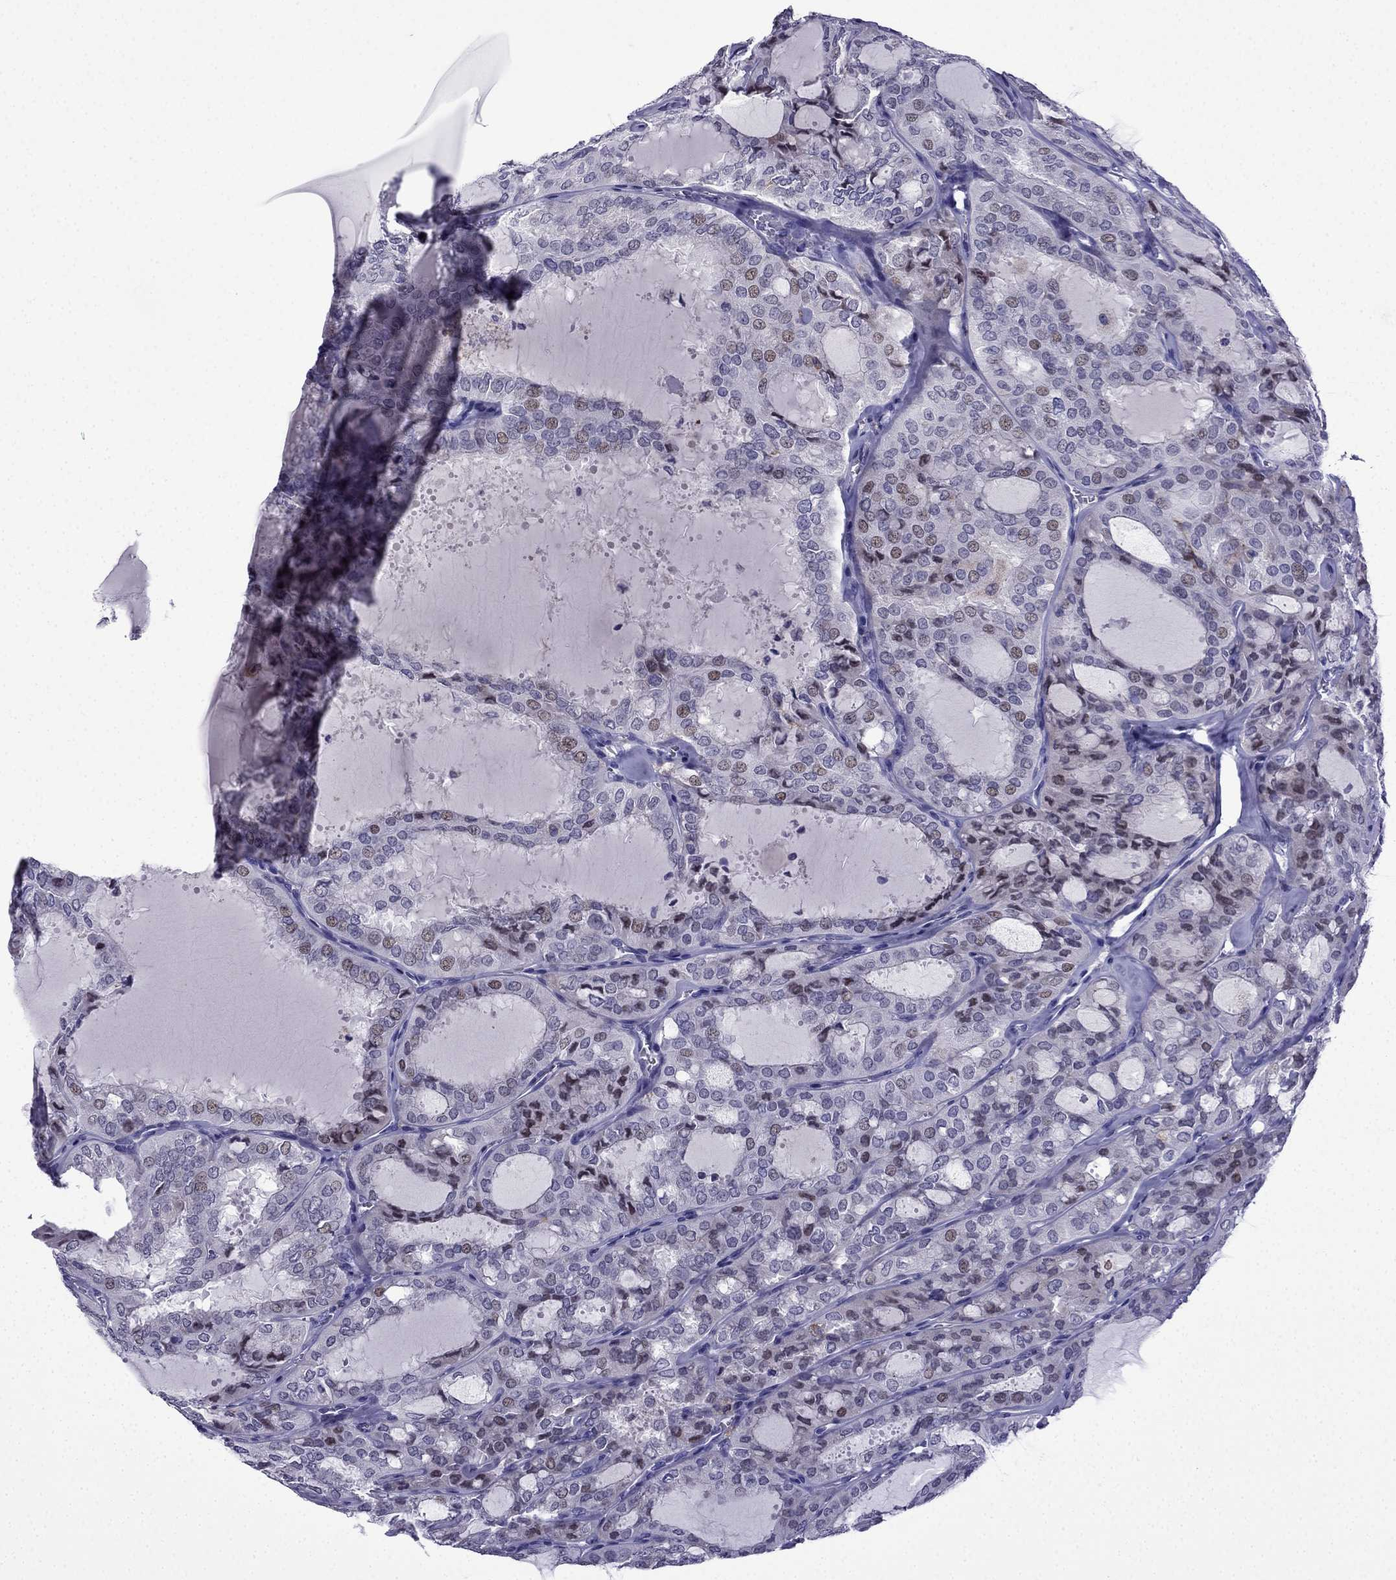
{"staining": {"intensity": "weak", "quantity": "<25%", "location": "nuclear"}, "tissue": "thyroid cancer", "cell_type": "Tumor cells", "image_type": "cancer", "snomed": [{"axis": "morphology", "description": "Follicular adenoma carcinoma, NOS"}, {"axis": "topography", "description": "Thyroid gland"}], "caption": "An immunohistochemistry micrograph of thyroid cancer (follicular adenoma carcinoma) is shown. There is no staining in tumor cells of thyroid cancer (follicular adenoma carcinoma).", "gene": "TSSK4", "patient": {"sex": "male", "age": 75}}